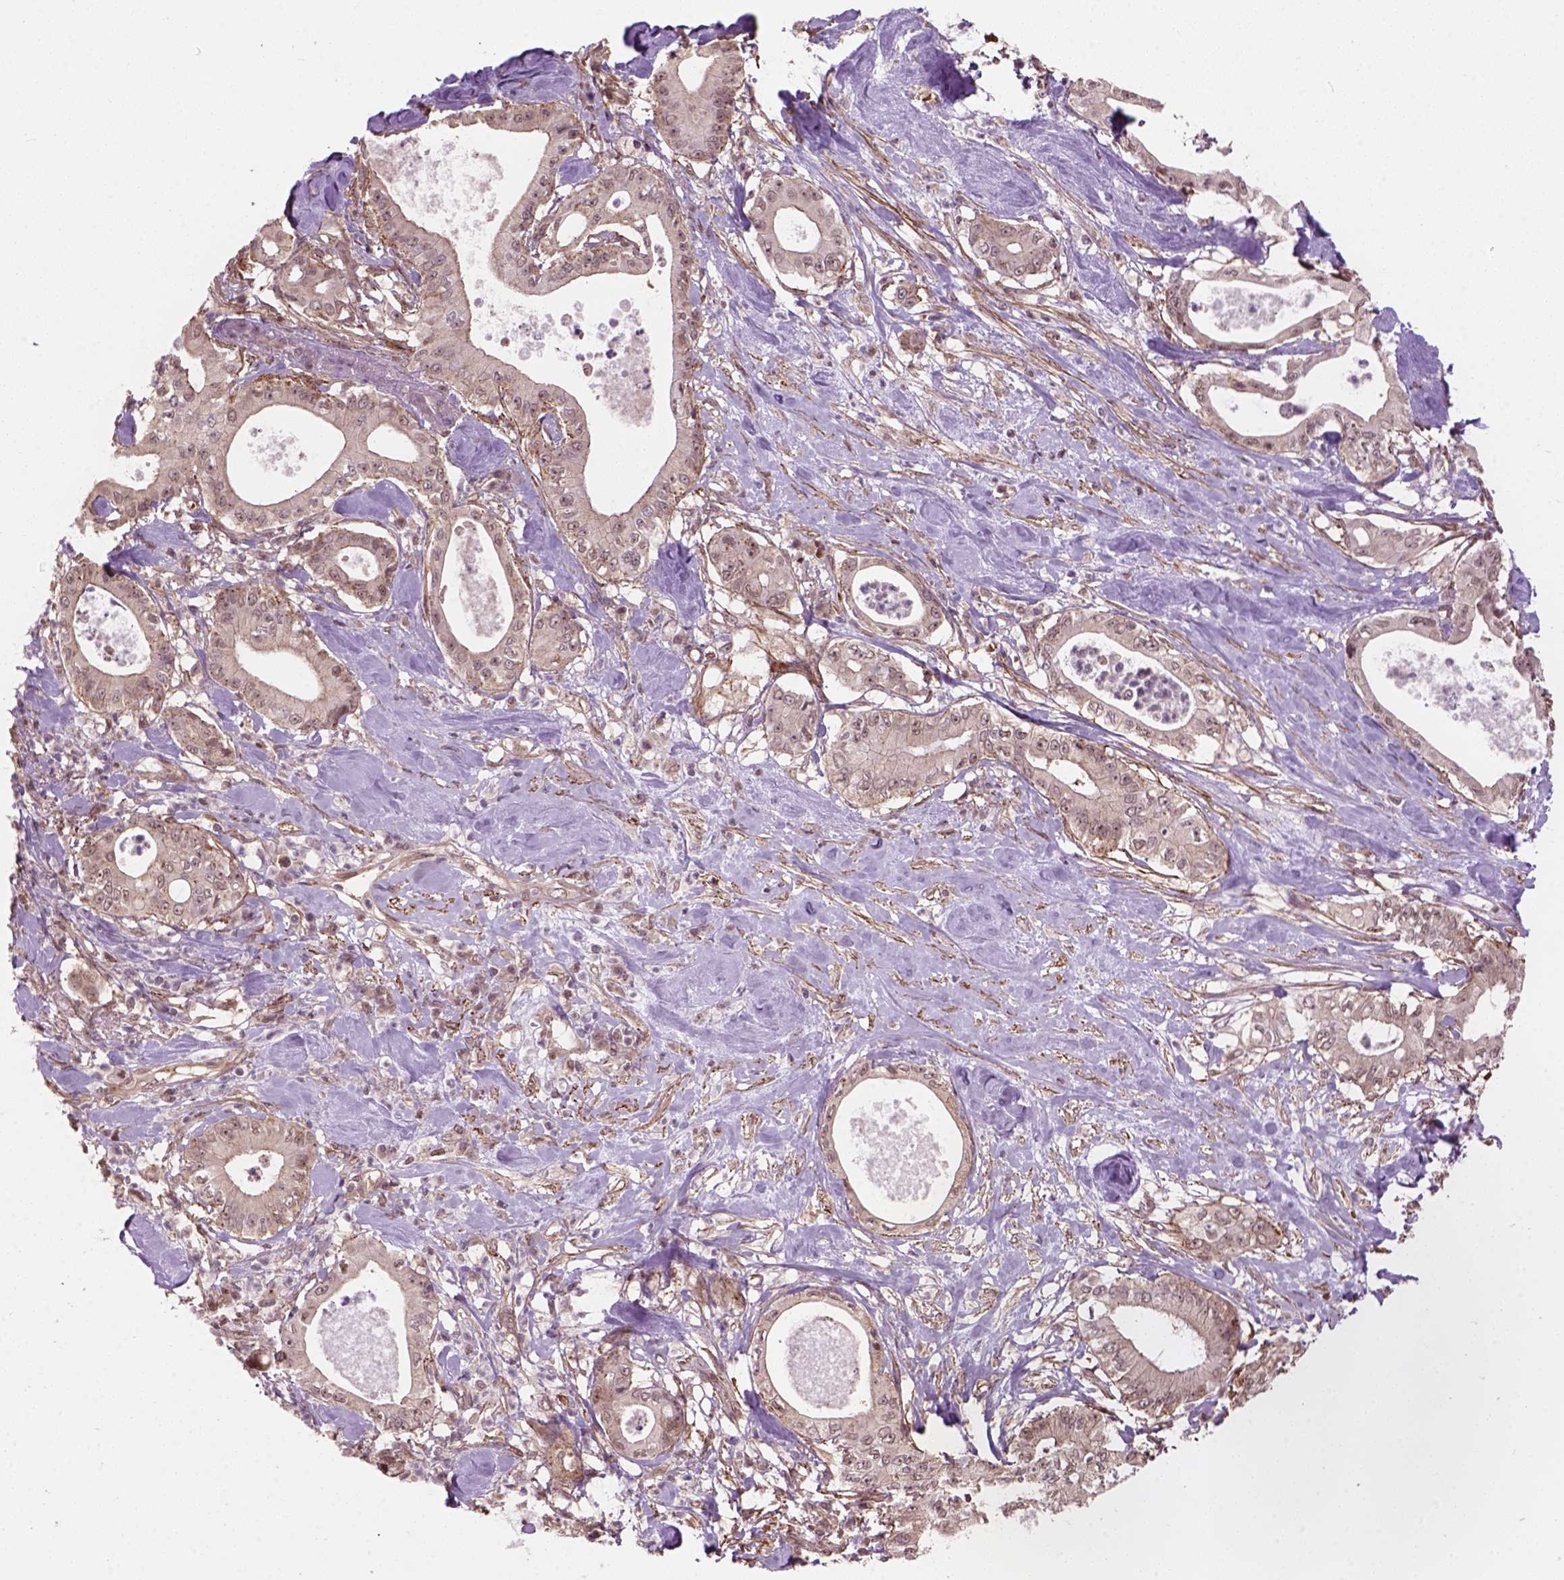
{"staining": {"intensity": "weak", "quantity": ">75%", "location": "cytoplasmic/membranous,nuclear"}, "tissue": "pancreatic cancer", "cell_type": "Tumor cells", "image_type": "cancer", "snomed": [{"axis": "morphology", "description": "Adenocarcinoma, NOS"}, {"axis": "topography", "description": "Pancreas"}], "caption": "This image displays immunohistochemistry staining of human adenocarcinoma (pancreatic), with low weak cytoplasmic/membranous and nuclear positivity in about >75% of tumor cells.", "gene": "PSMD11", "patient": {"sex": "male", "age": 71}}